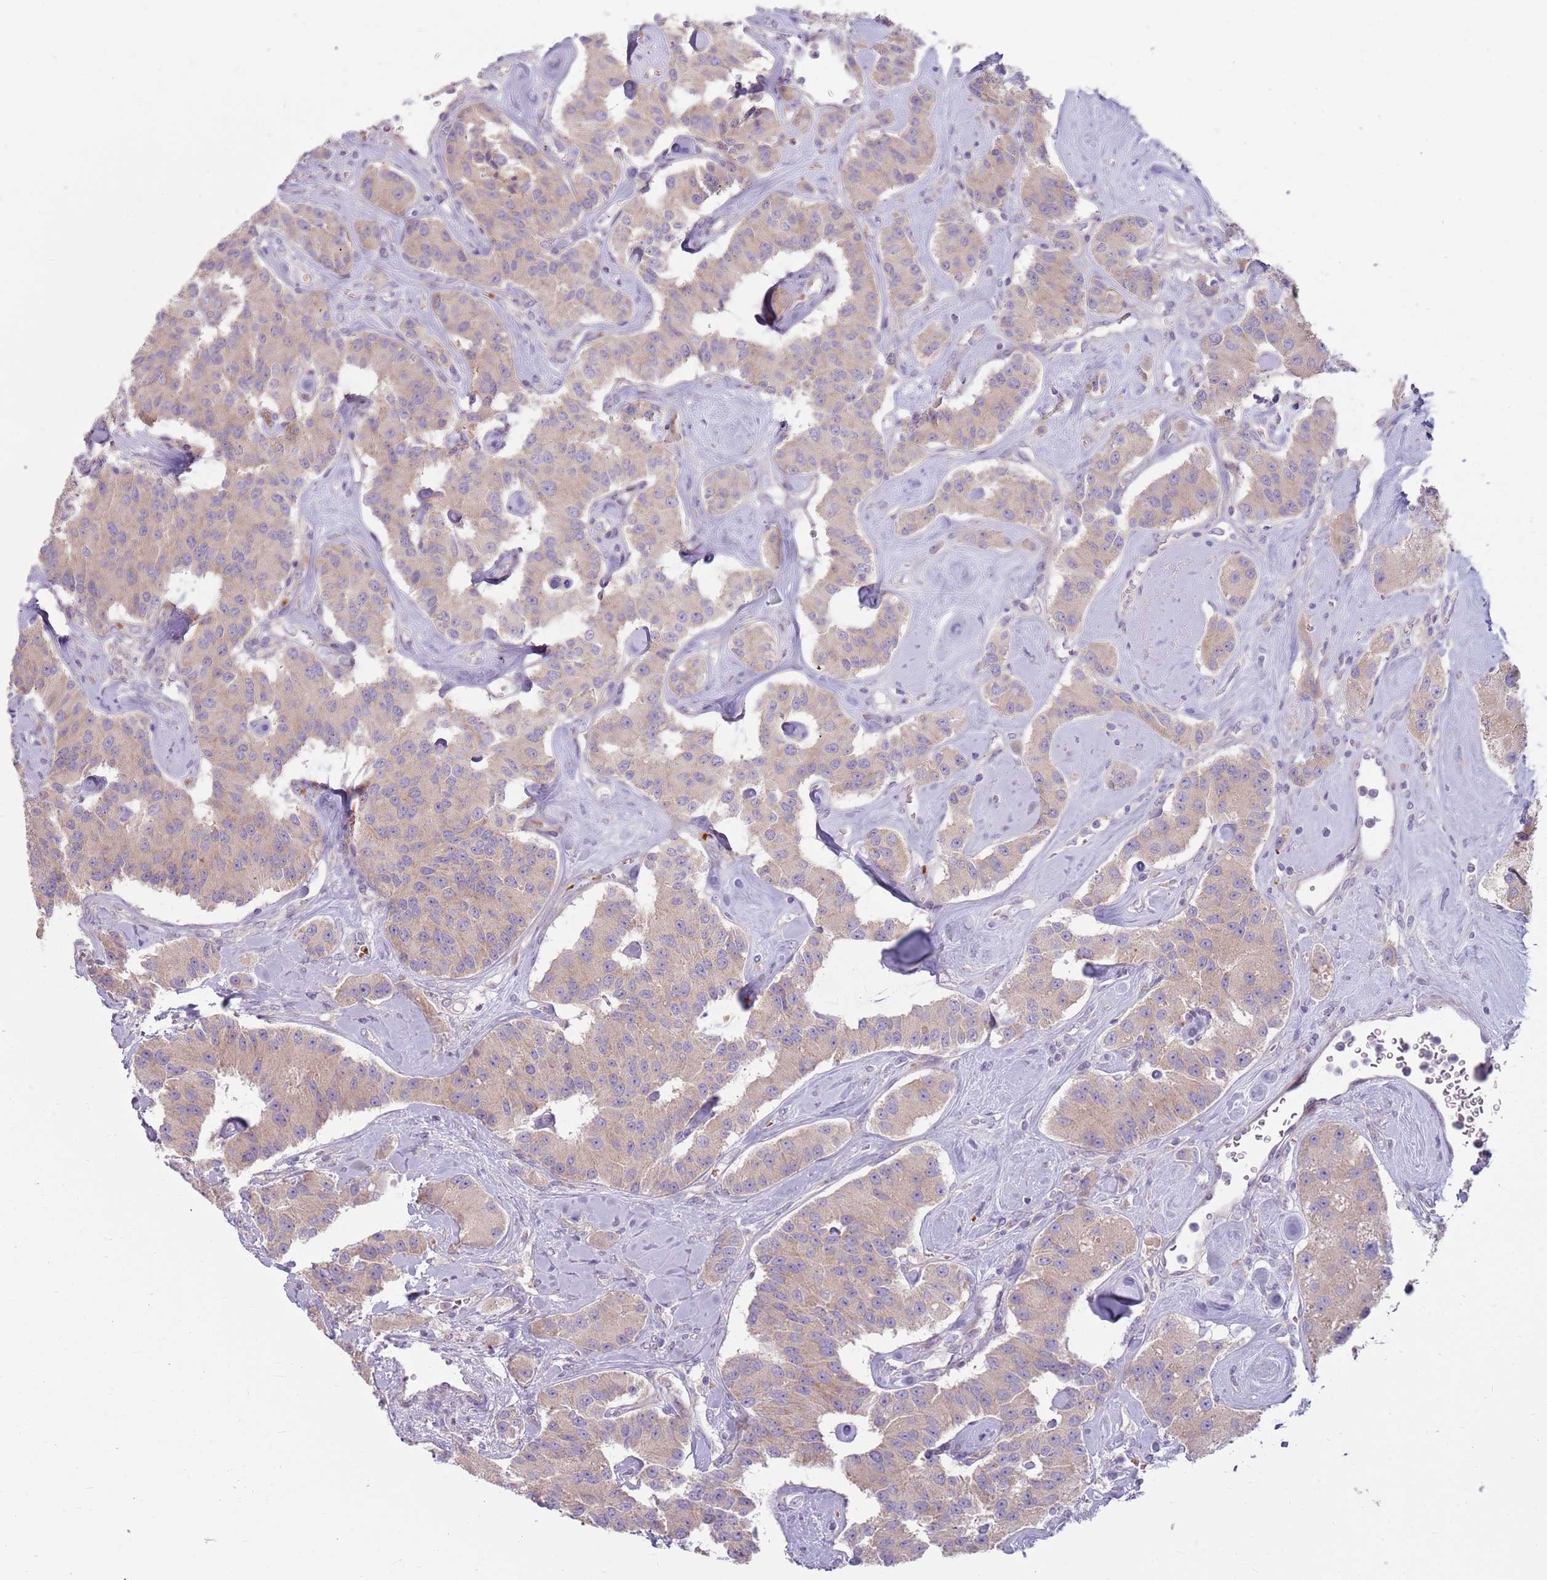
{"staining": {"intensity": "weak", "quantity": "<25%", "location": "cytoplasmic/membranous"}, "tissue": "carcinoid", "cell_type": "Tumor cells", "image_type": "cancer", "snomed": [{"axis": "morphology", "description": "Carcinoid, malignant, NOS"}, {"axis": "topography", "description": "Pancreas"}], "caption": "Carcinoid stained for a protein using IHC reveals no expression tumor cells.", "gene": "HSPA14", "patient": {"sex": "male", "age": 41}}